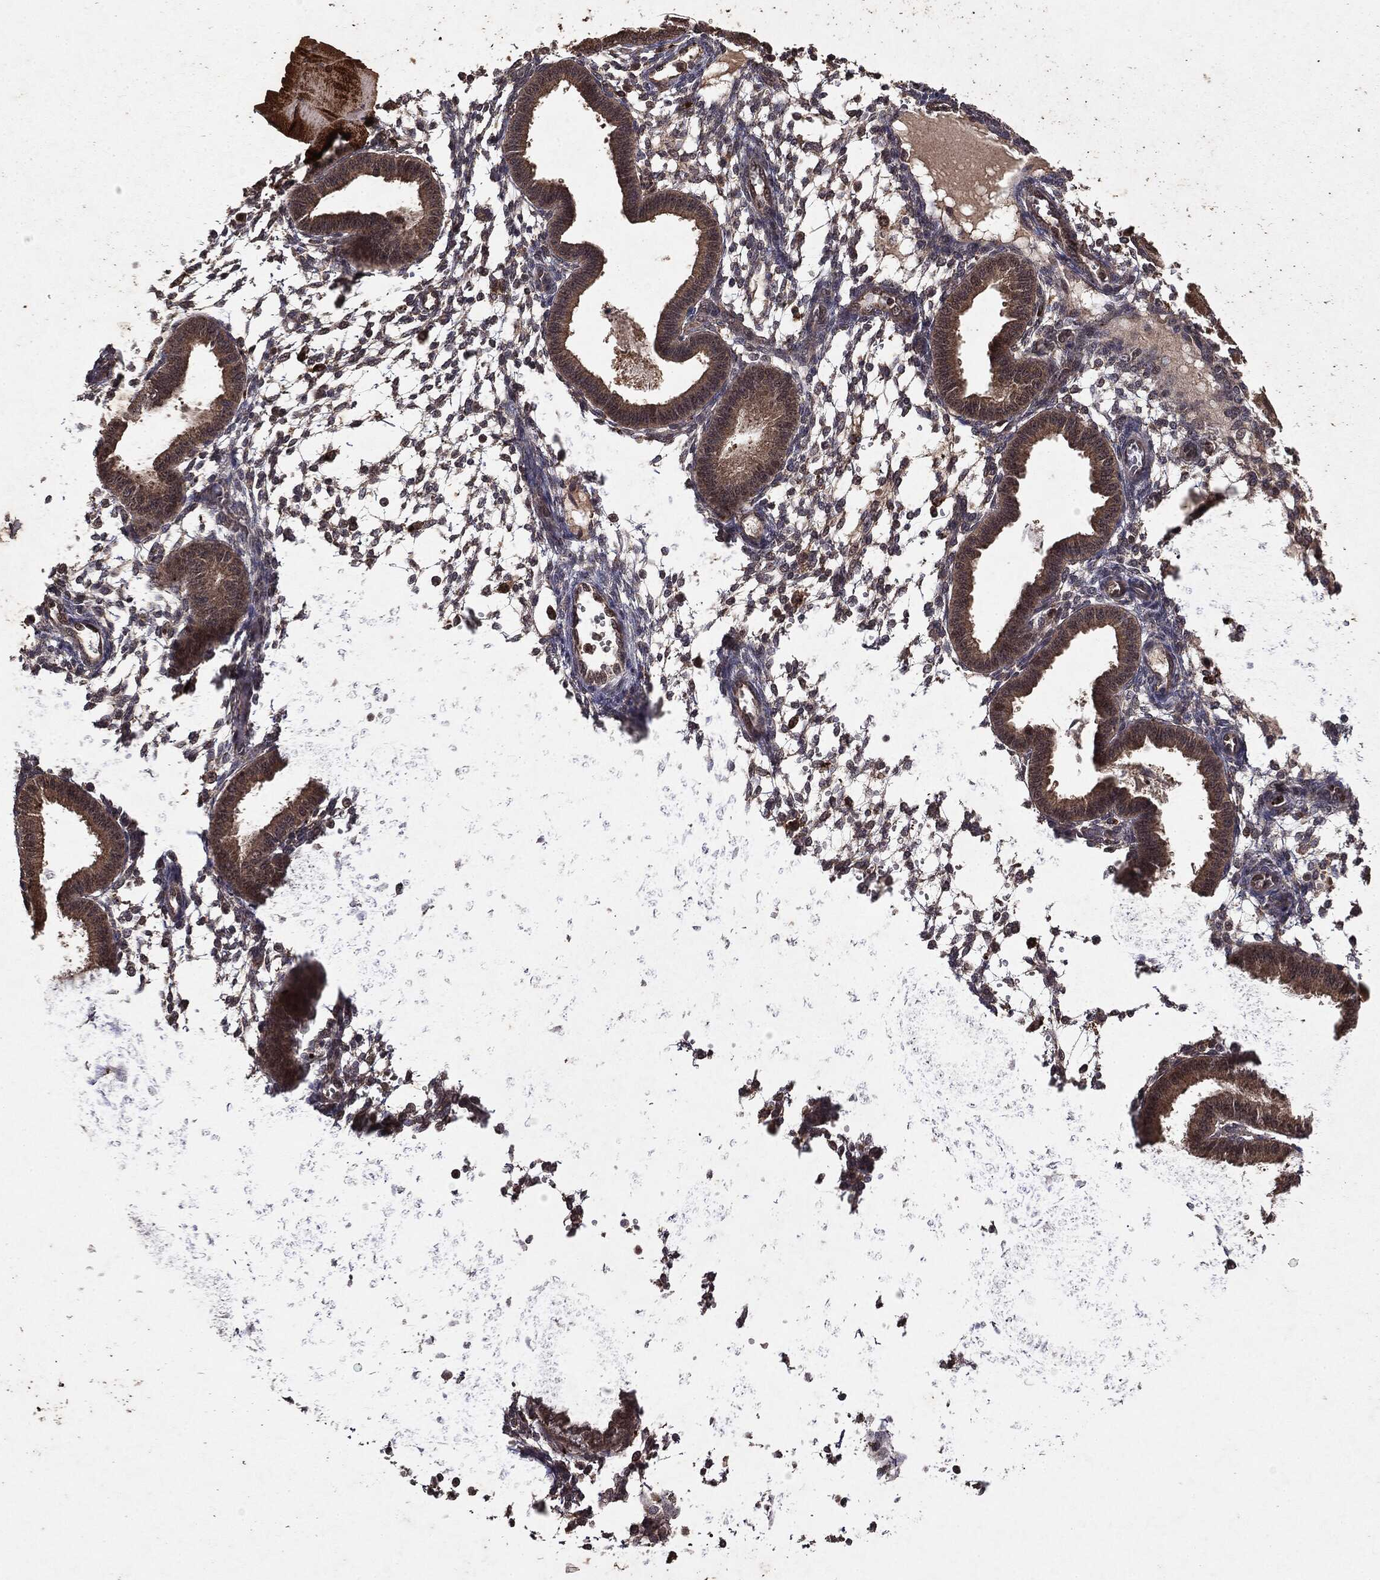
{"staining": {"intensity": "weak", "quantity": "<25%", "location": "cytoplasmic/membranous"}, "tissue": "endometrium", "cell_type": "Cells in endometrial stroma", "image_type": "normal", "snomed": [{"axis": "morphology", "description": "Normal tissue, NOS"}, {"axis": "topography", "description": "Endometrium"}], "caption": "An image of endometrium stained for a protein demonstrates no brown staining in cells in endometrial stroma. (DAB immunohistochemistry visualized using brightfield microscopy, high magnification).", "gene": "MTOR", "patient": {"sex": "female", "age": 43}}